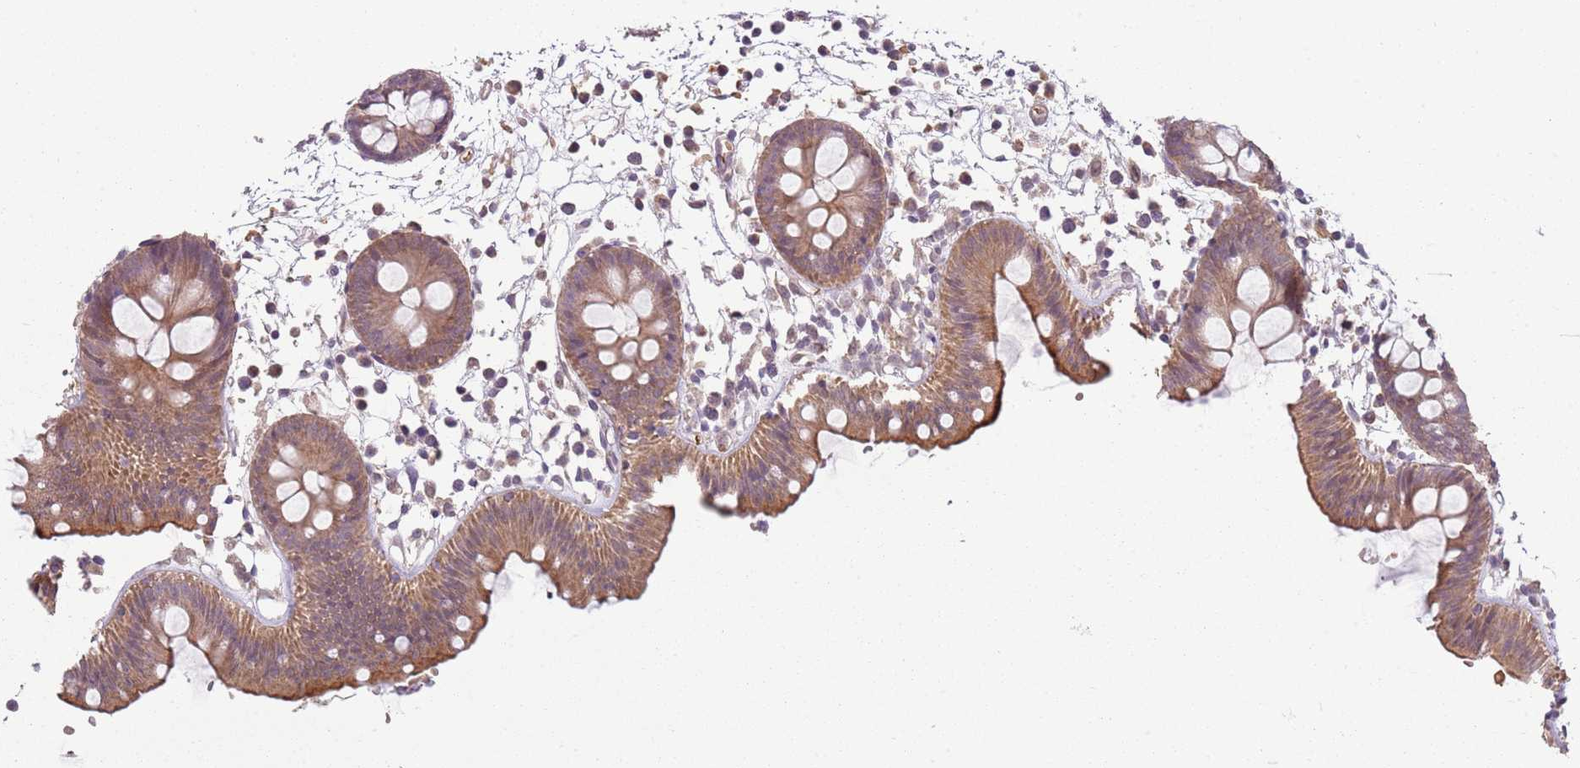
{"staining": {"intensity": "weak", "quantity": "25%-75%", "location": "cytoplasmic/membranous"}, "tissue": "colon", "cell_type": "Endothelial cells", "image_type": "normal", "snomed": [{"axis": "morphology", "description": "Normal tissue, NOS"}, {"axis": "topography", "description": "Colon"}], "caption": "The image shows immunohistochemical staining of benign colon. There is weak cytoplasmic/membranous positivity is identified in approximately 25%-75% of endothelial cells.", "gene": "TEKT4", "patient": {"sex": "male", "age": 56}}